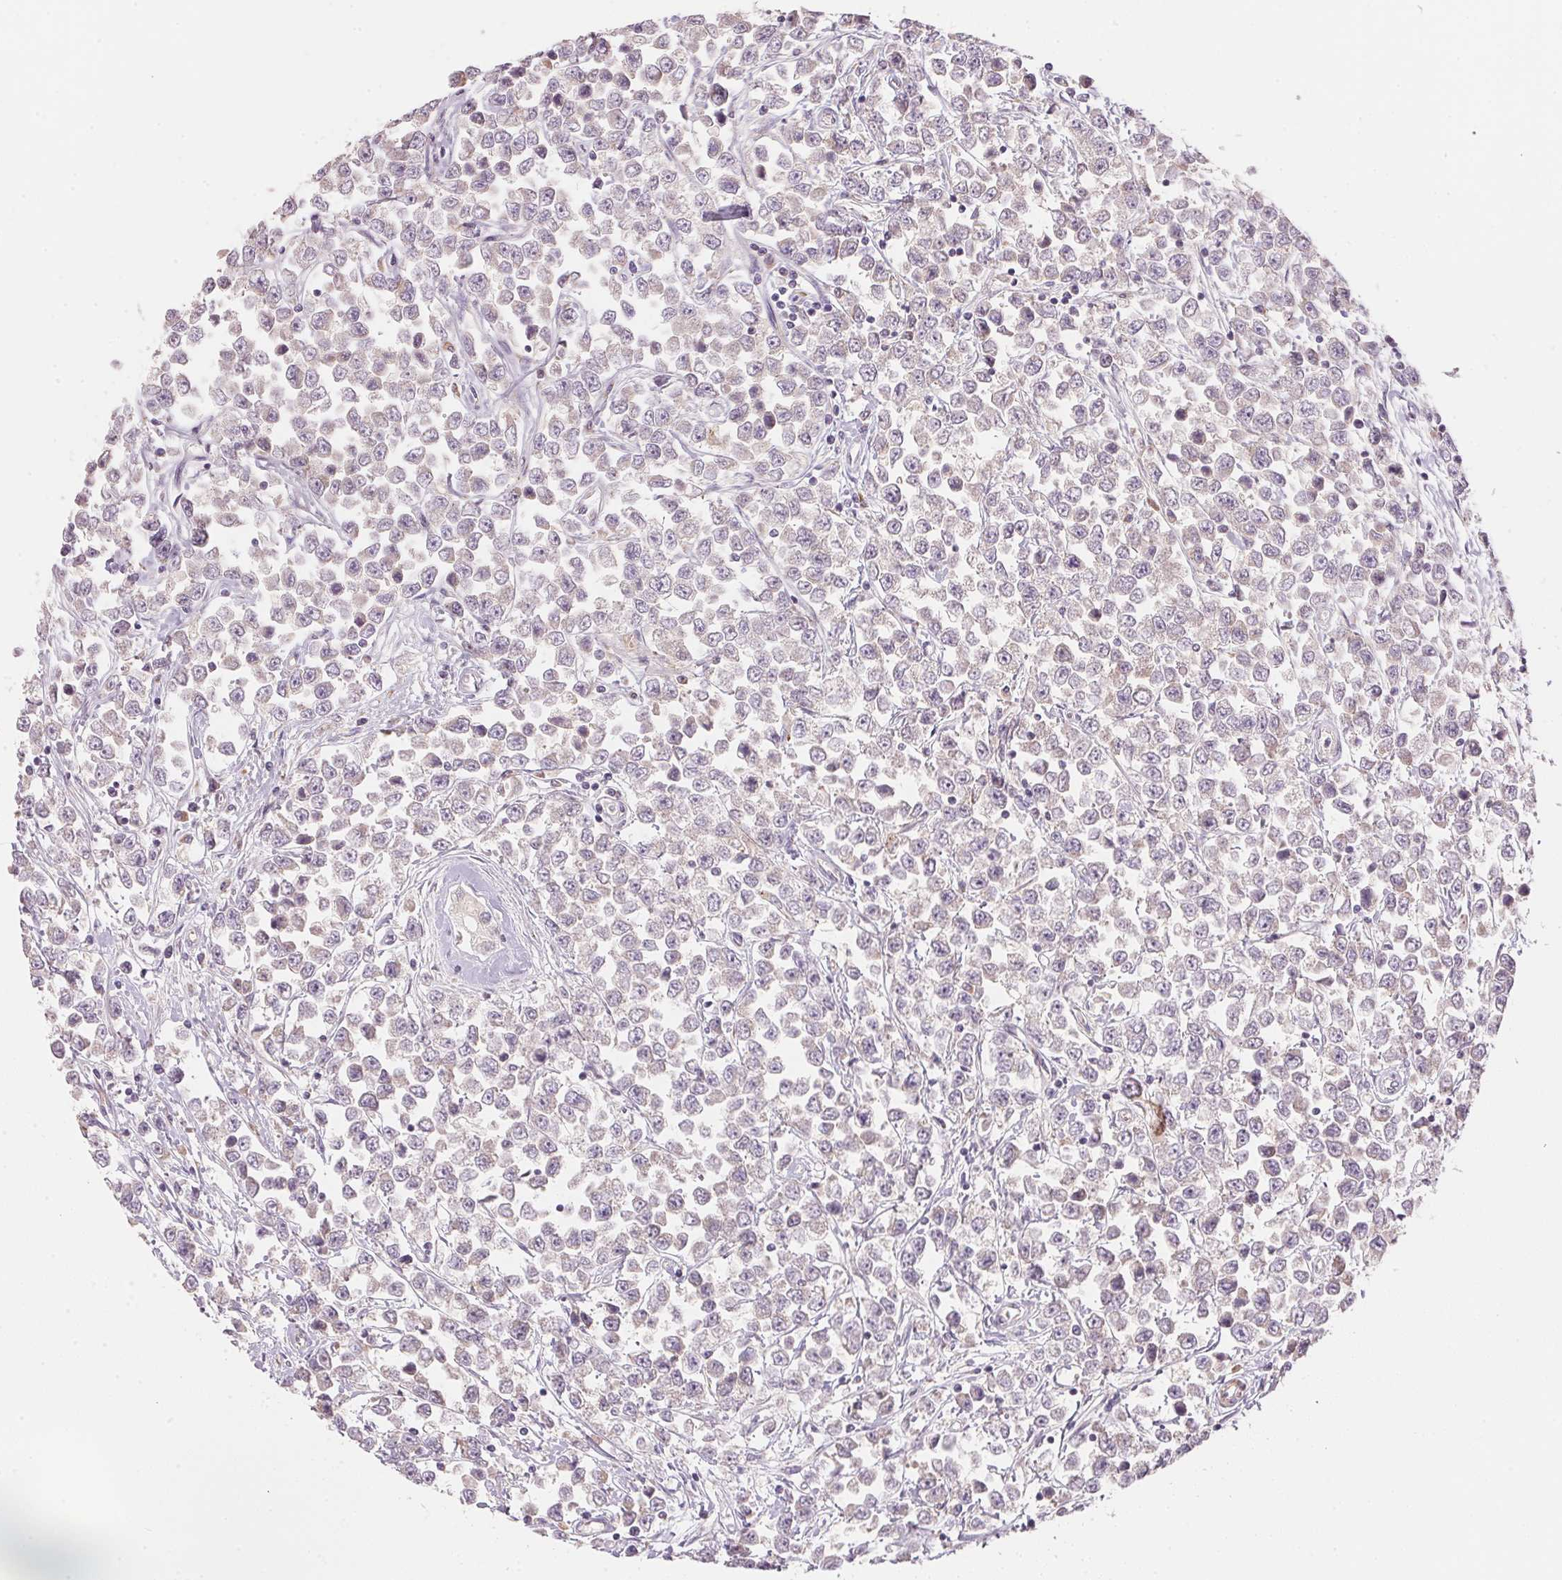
{"staining": {"intensity": "negative", "quantity": "none", "location": "none"}, "tissue": "testis cancer", "cell_type": "Tumor cells", "image_type": "cancer", "snomed": [{"axis": "morphology", "description": "Seminoma, NOS"}, {"axis": "topography", "description": "Testis"}], "caption": "Immunohistochemical staining of human seminoma (testis) reveals no significant positivity in tumor cells.", "gene": "BLOC1S2", "patient": {"sex": "male", "age": 34}}